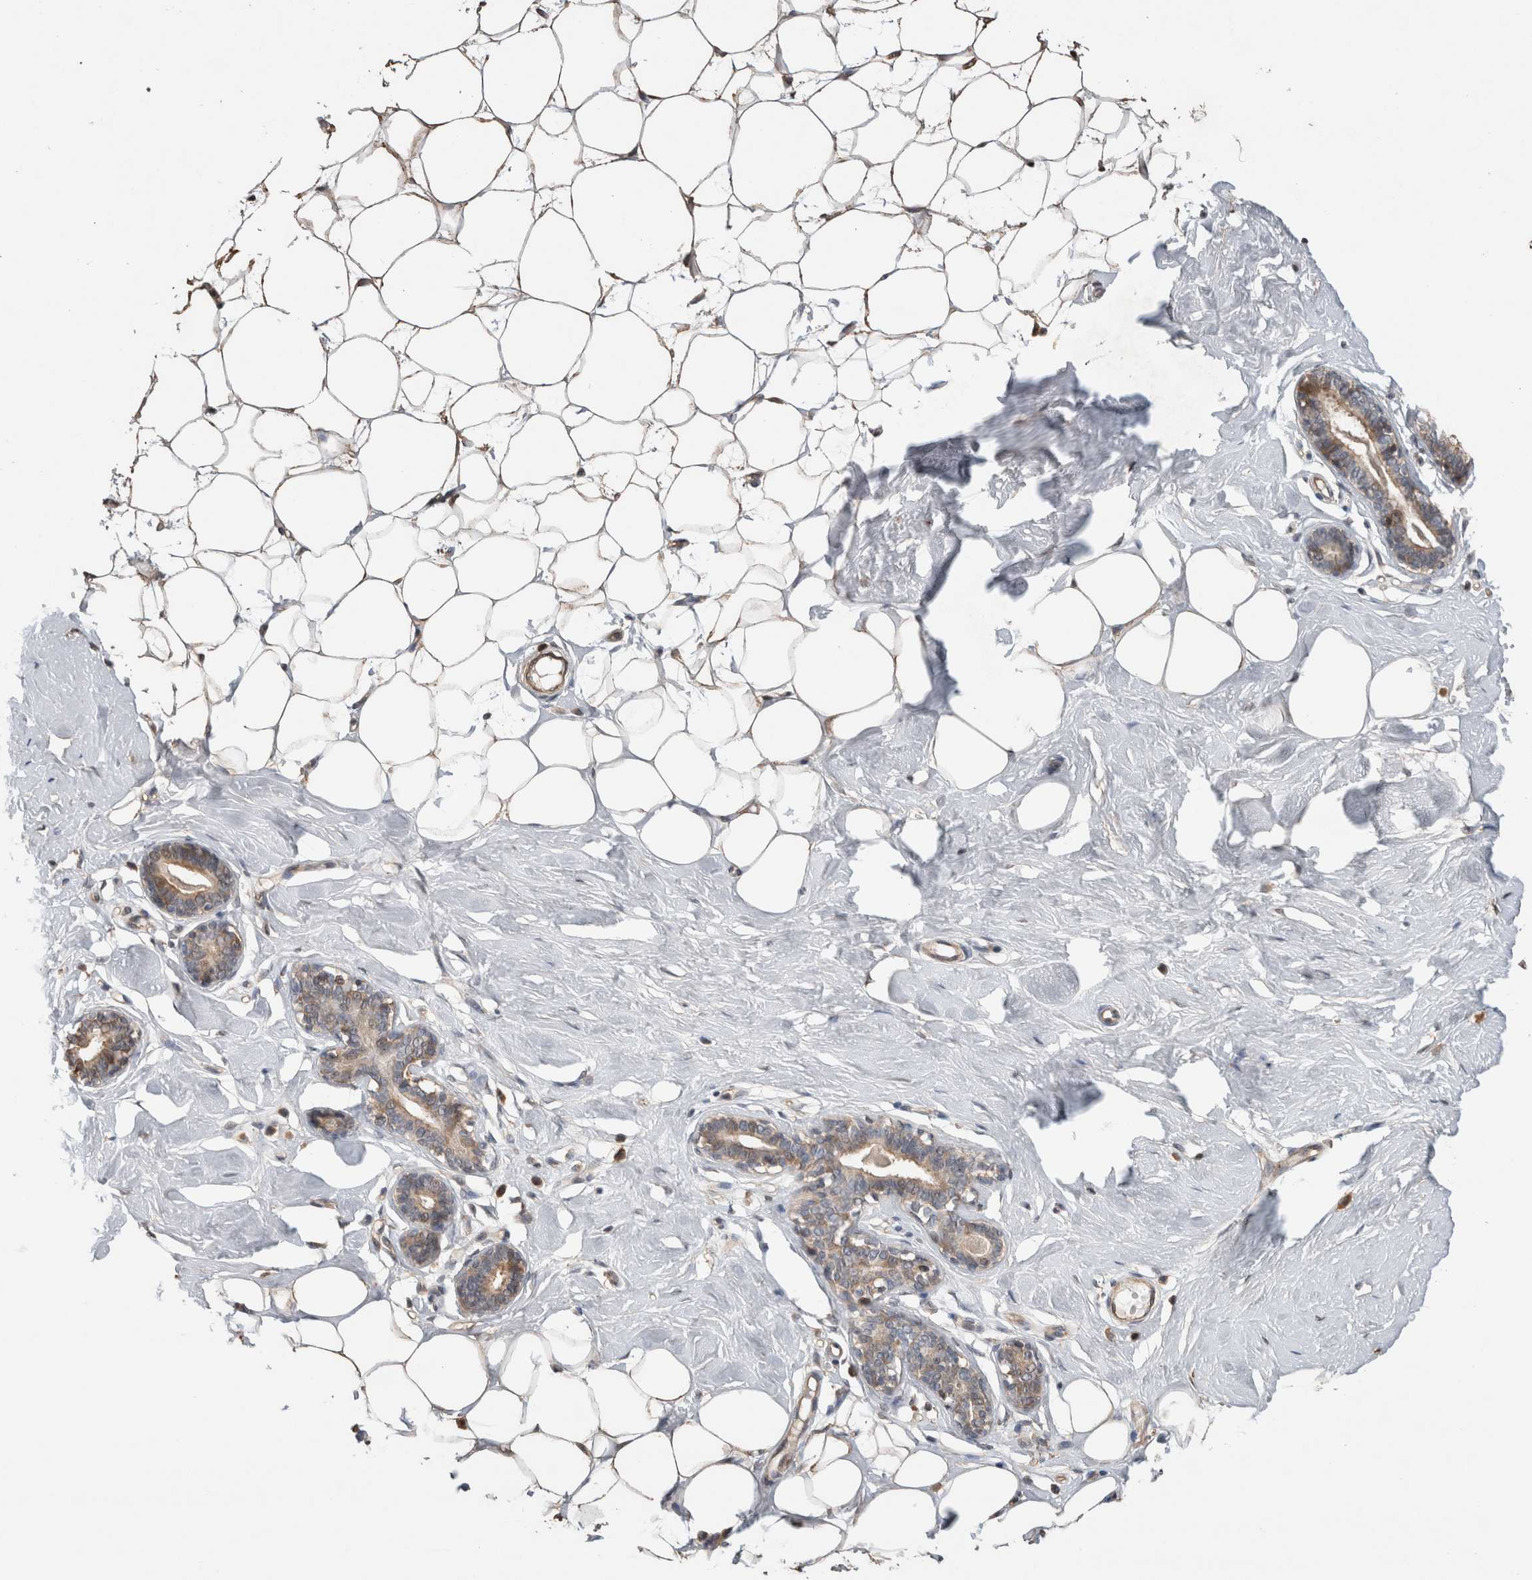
{"staining": {"intensity": "weak", "quantity": "25%-75%", "location": "cytoplasmic/membranous"}, "tissue": "breast", "cell_type": "Adipocytes", "image_type": "normal", "snomed": [{"axis": "morphology", "description": "Normal tissue, NOS"}, {"axis": "topography", "description": "Breast"}], "caption": "Immunohistochemistry (IHC) (DAB (3,3'-diaminobenzidine)) staining of unremarkable human breast exhibits weak cytoplasmic/membranous protein staining in about 25%-75% of adipocytes.", "gene": "TRIM5", "patient": {"sex": "female", "age": 23}}